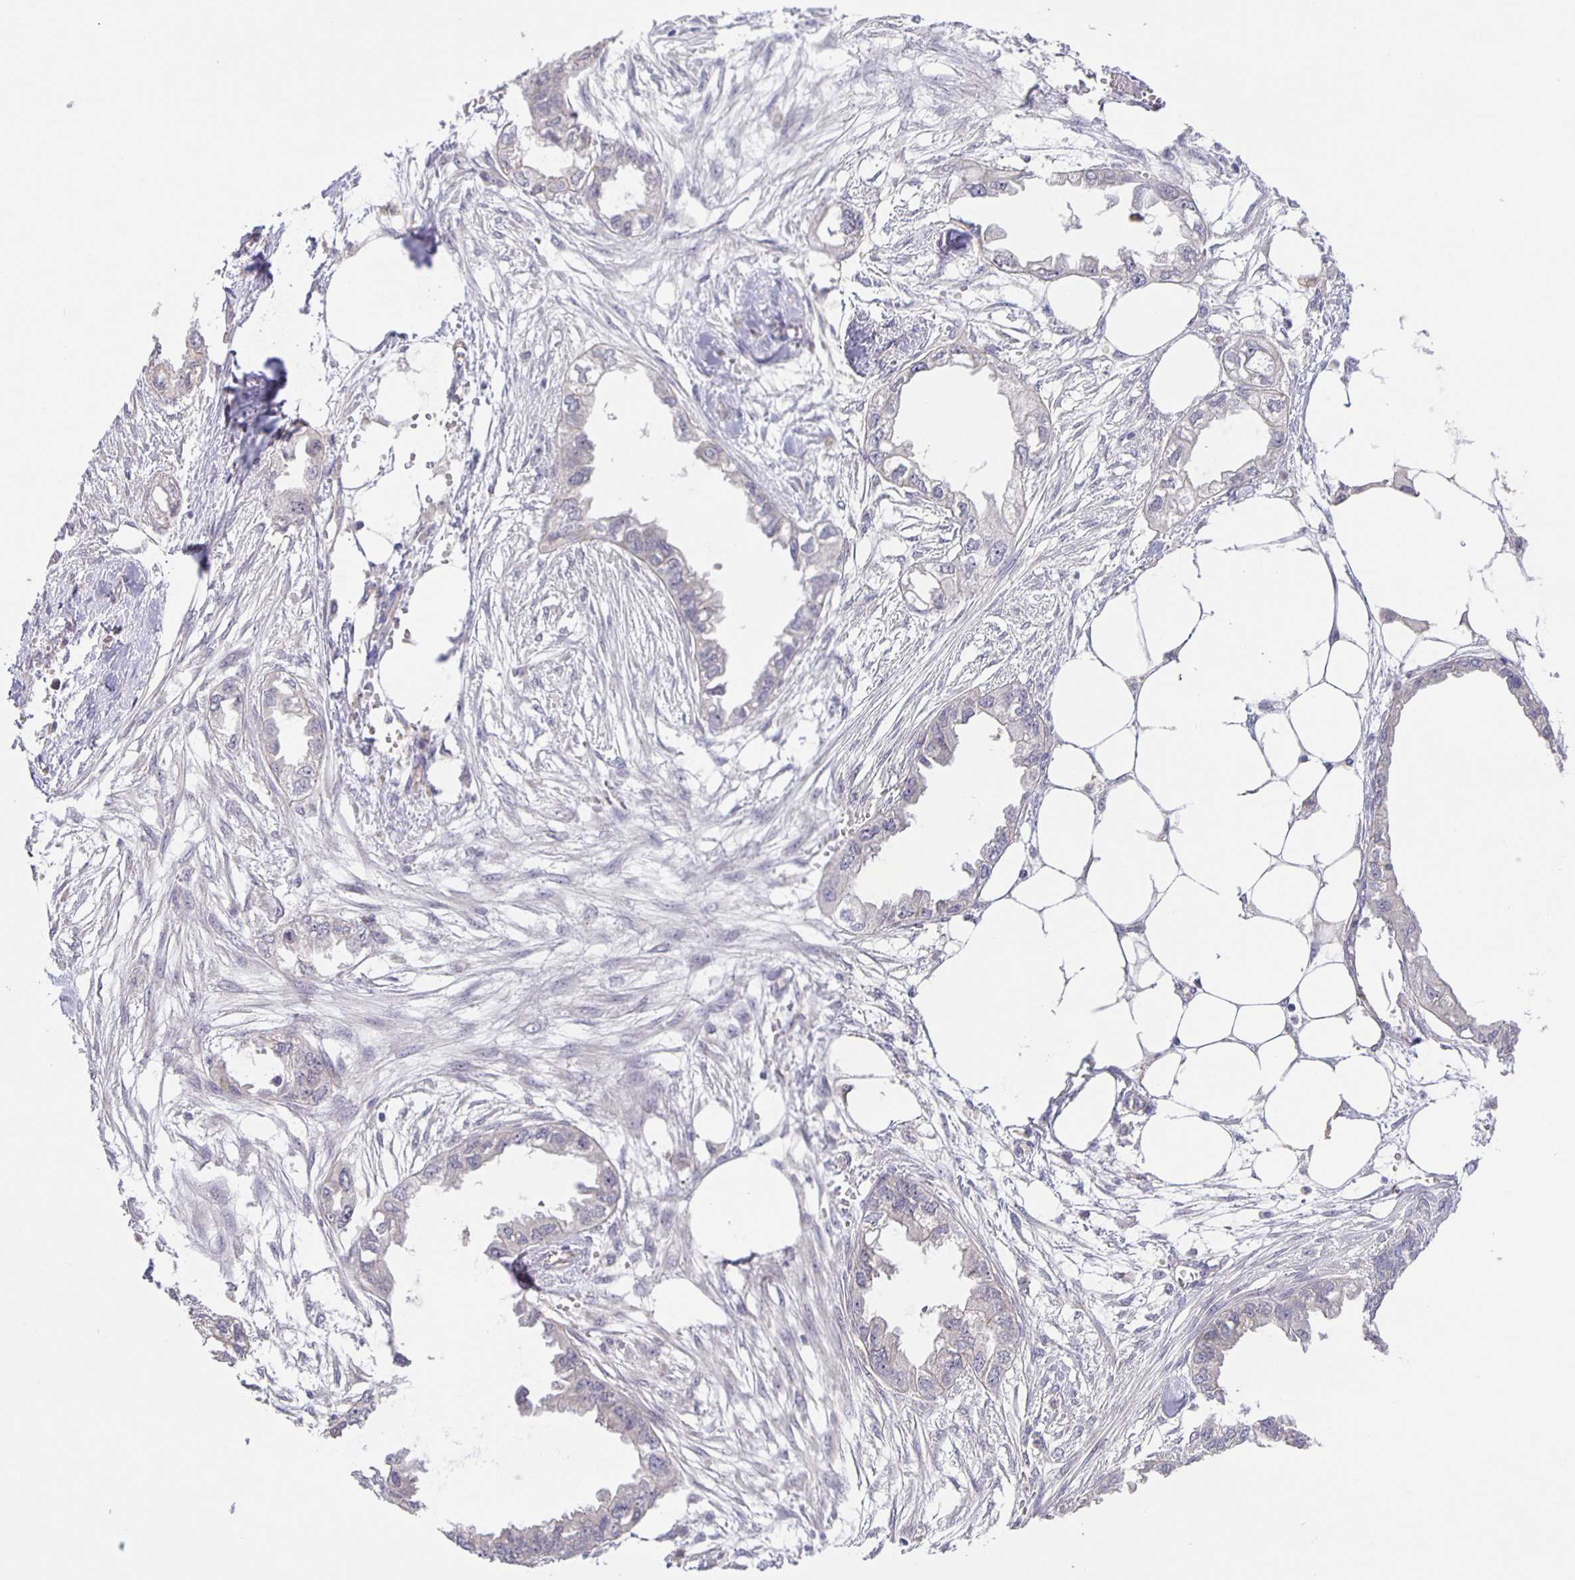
{"staining": {"intensity": "negative", "quantity": "none", "location": "none"}, "tissue": "endometrial cancer", "cell_type": "Tumor cells", "image_type": "cancer", "snomed": [{"axis": "morphology", "description": "Adenocarcinoma, NOS"}, {"axis": "morphology", "description": "Adenocarcinoma, metastatic, NOS"}, {"axis": "topography", "description": "Adipose tissue"}, {"axis": "topography", "description": "Endometrium"}], "caption": "The IHC micrograph has no significant staining in tumor cells of endometrial cancer (metastatic adenocarcinoma) tissue.", "gene": "JMJD4", "patient": {"sex": "female", "age": 67}}